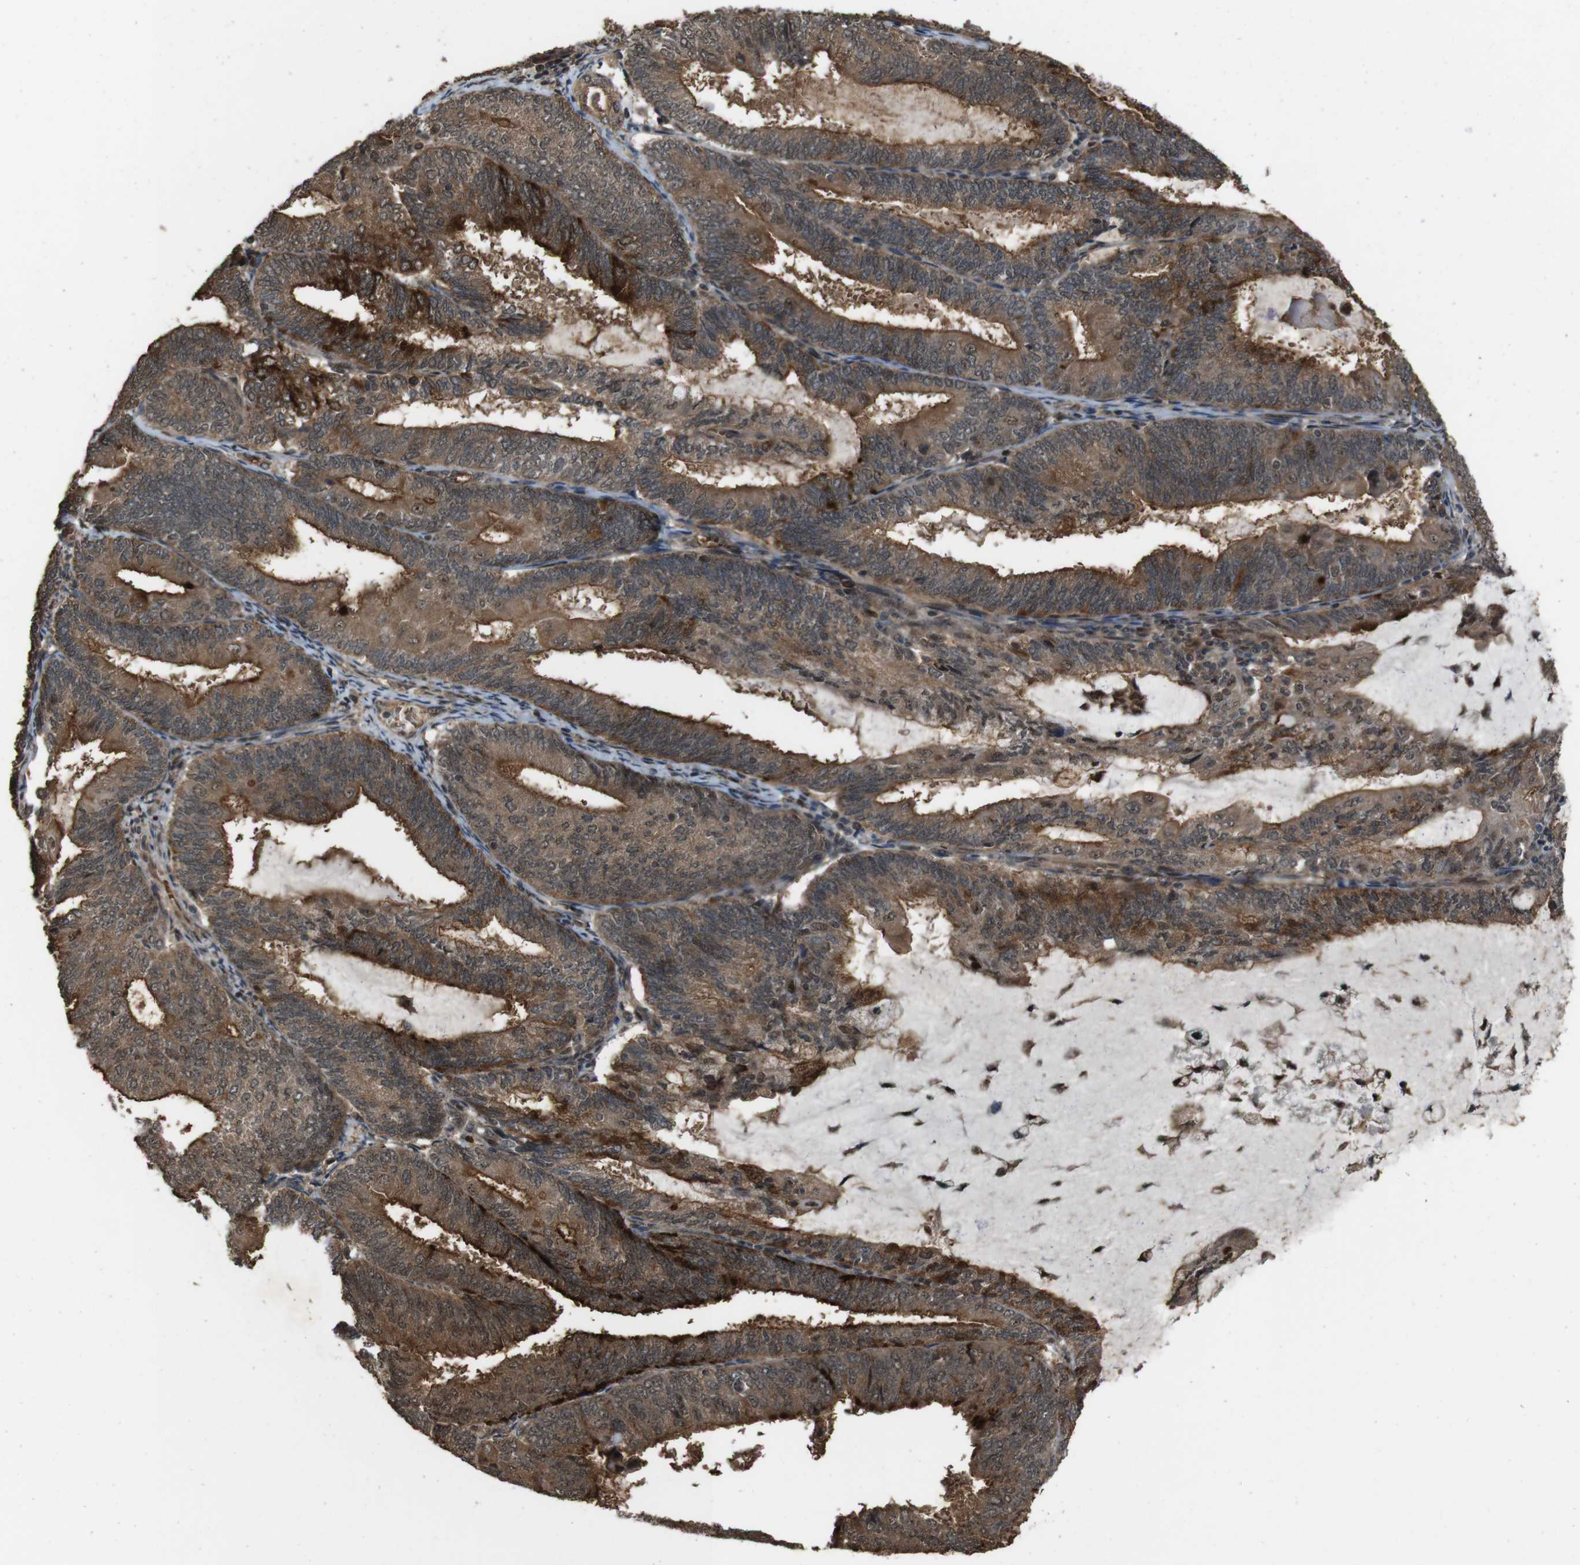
{"staining": {"intensity": "strong", "quantity": ">75%", "location": "cytoplasmic/membranous"}, "tissue": "endometrial cancer", "cell_type": "Tumor cells", "image_type": "cancer", "snomed": [{"axis": "morphology", "description": "Adenocarcinoma, NOS"}, {"axis": "topography", "description": "Endometrium"}], "caption": "Tumor cells show high levels of strong cytoplasmic/membranous staining in about >75% of cells in human adenocarcinoma (endometrial). Nuclei are stained in blue.", "gene": "CDC34", "patient": {"sex": "female", "age": 81}}